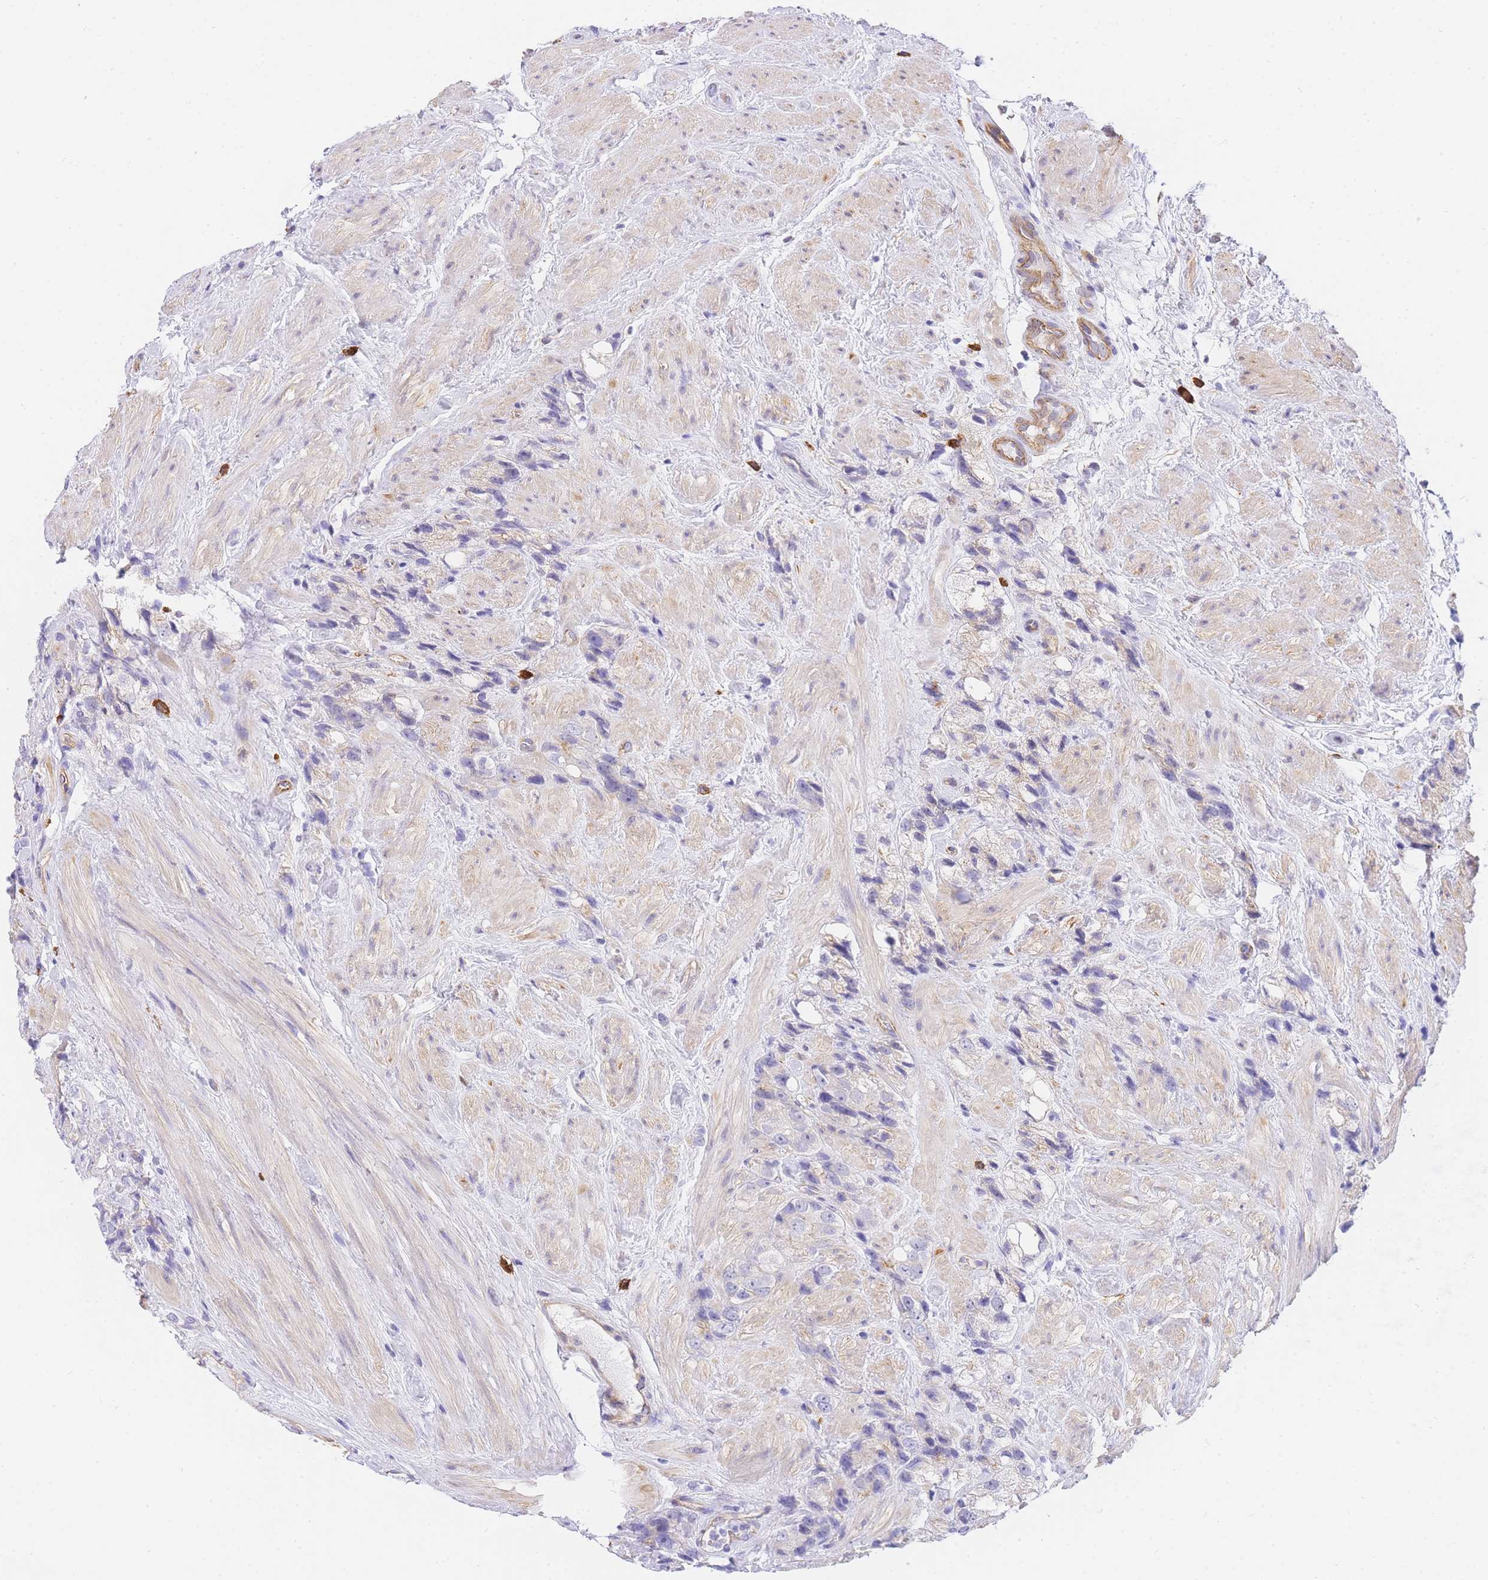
{"staining": {"intensity": "negative", "quantity": "none", "location": "none"}, "tissue": "prostate cancer", "cell_type": "Tumor cells", "image_type": "cancer", "snomed": [{"axis": "morphology", "description": "Adenocarcinoma, NOS"}, {"axis": "topography", "description": "Prostate"}], "caption": "Human prostate cancer stained for a protein using immunohistochemistry reveals no positivity in tumor cells.", "gene": "SRSF12", "patient": {"sex": "male", "age": 79}}